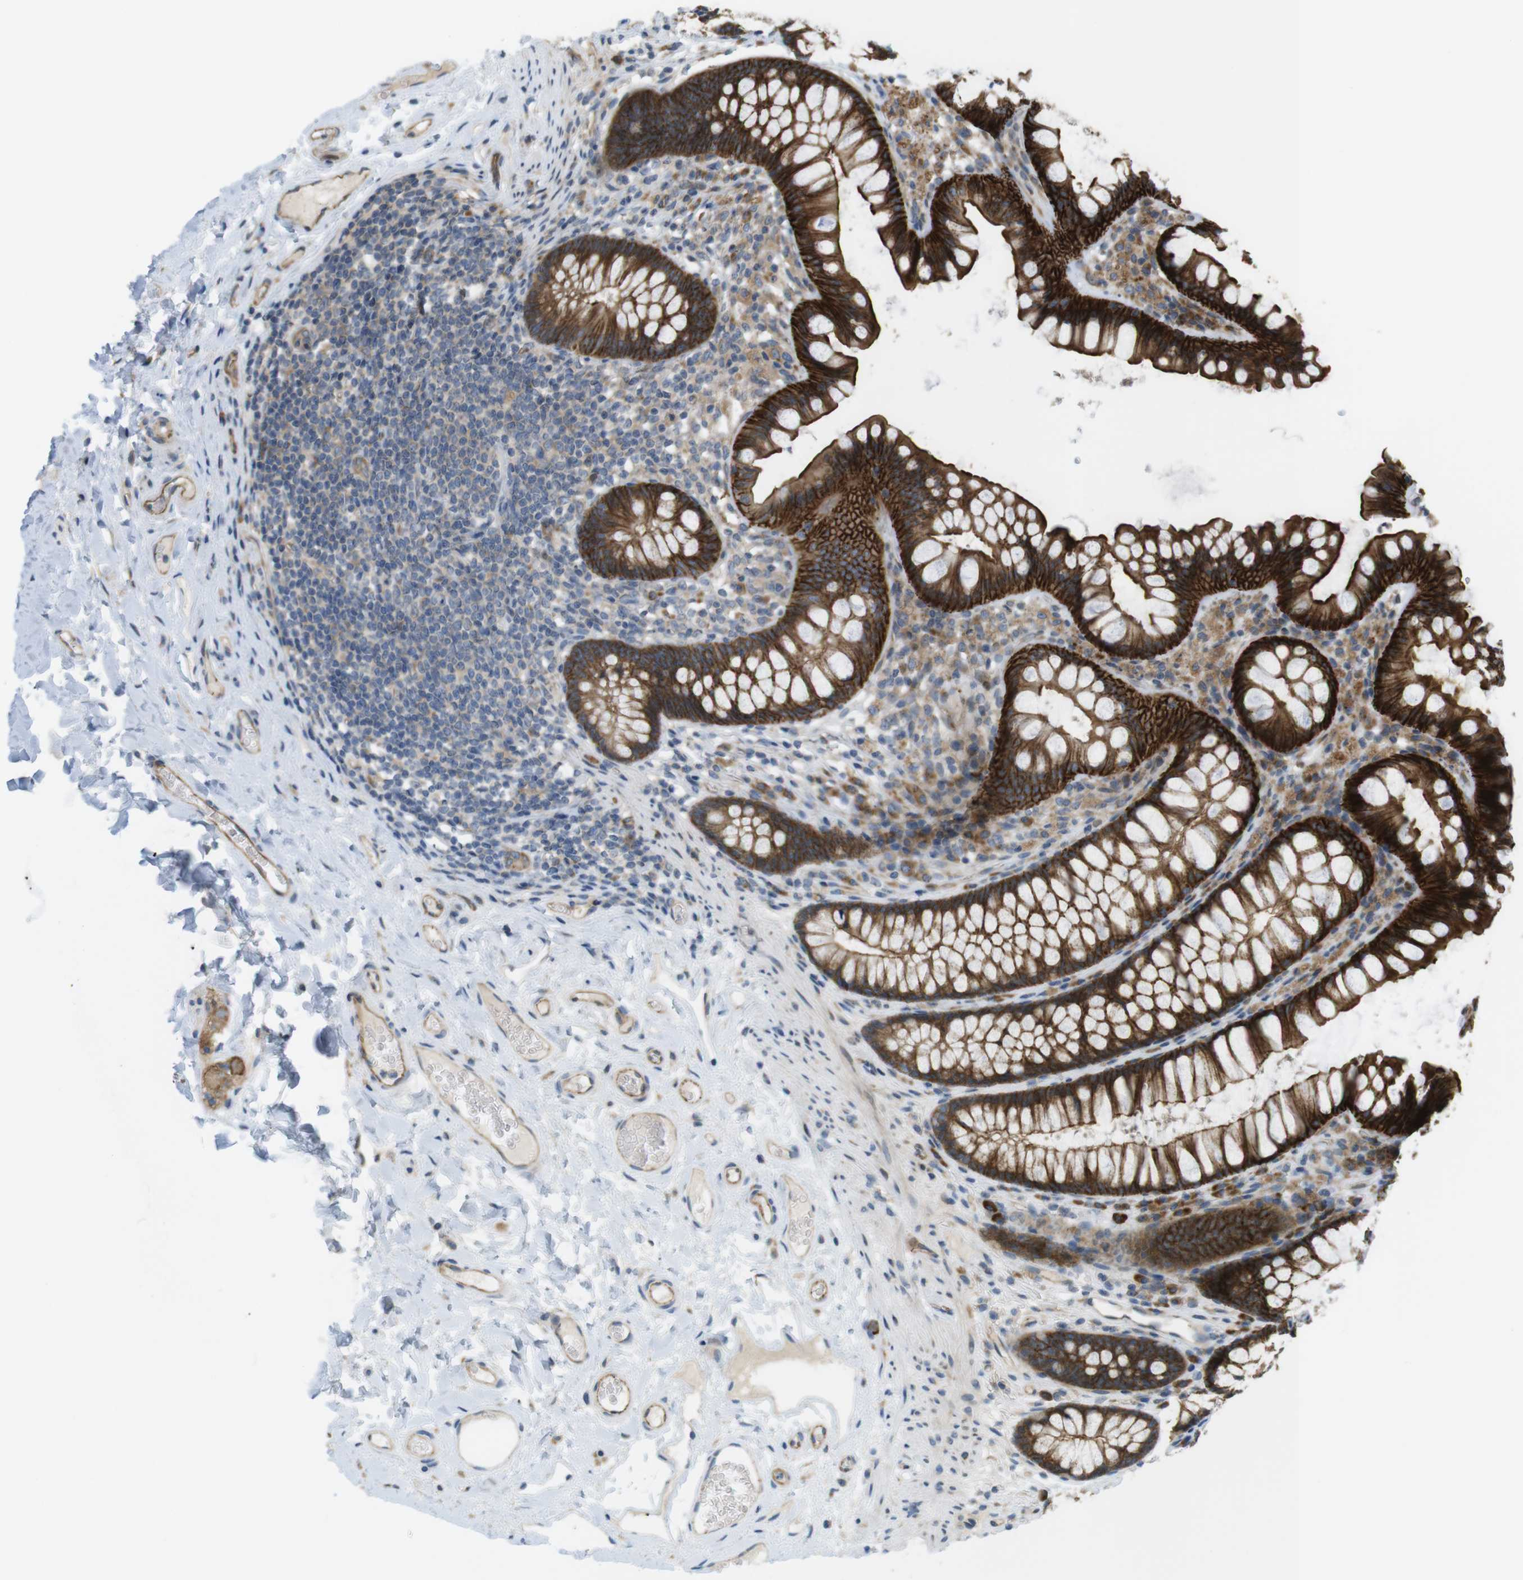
{"staining": {"intensity": "moderate", "quantity": "25%-75%", "location": "cytoplasmic/membranous"}, "tissue": "colon", "cell_type": "Endothelial cells", "image_type": "normal", "snomed": [{"axis": "morphology", "description": "Normal tissue, NOS"}, {"axis": "topography", "description": "Colon"}], "caption": "Immunohistochemistry (IHC) (DAB (3,3'-diaminobenzidine)) staining of normal human colon displays moderate cytoplasmic/membranous protein expression in approximately 25%-75% of endothelial cells. (Stains: DAB in brown, nuclei in blue, Microscopy: brightfield microscopy at high magnification).", "gene": "GJC3", "patient": {"sex": "female", "age": 55}}